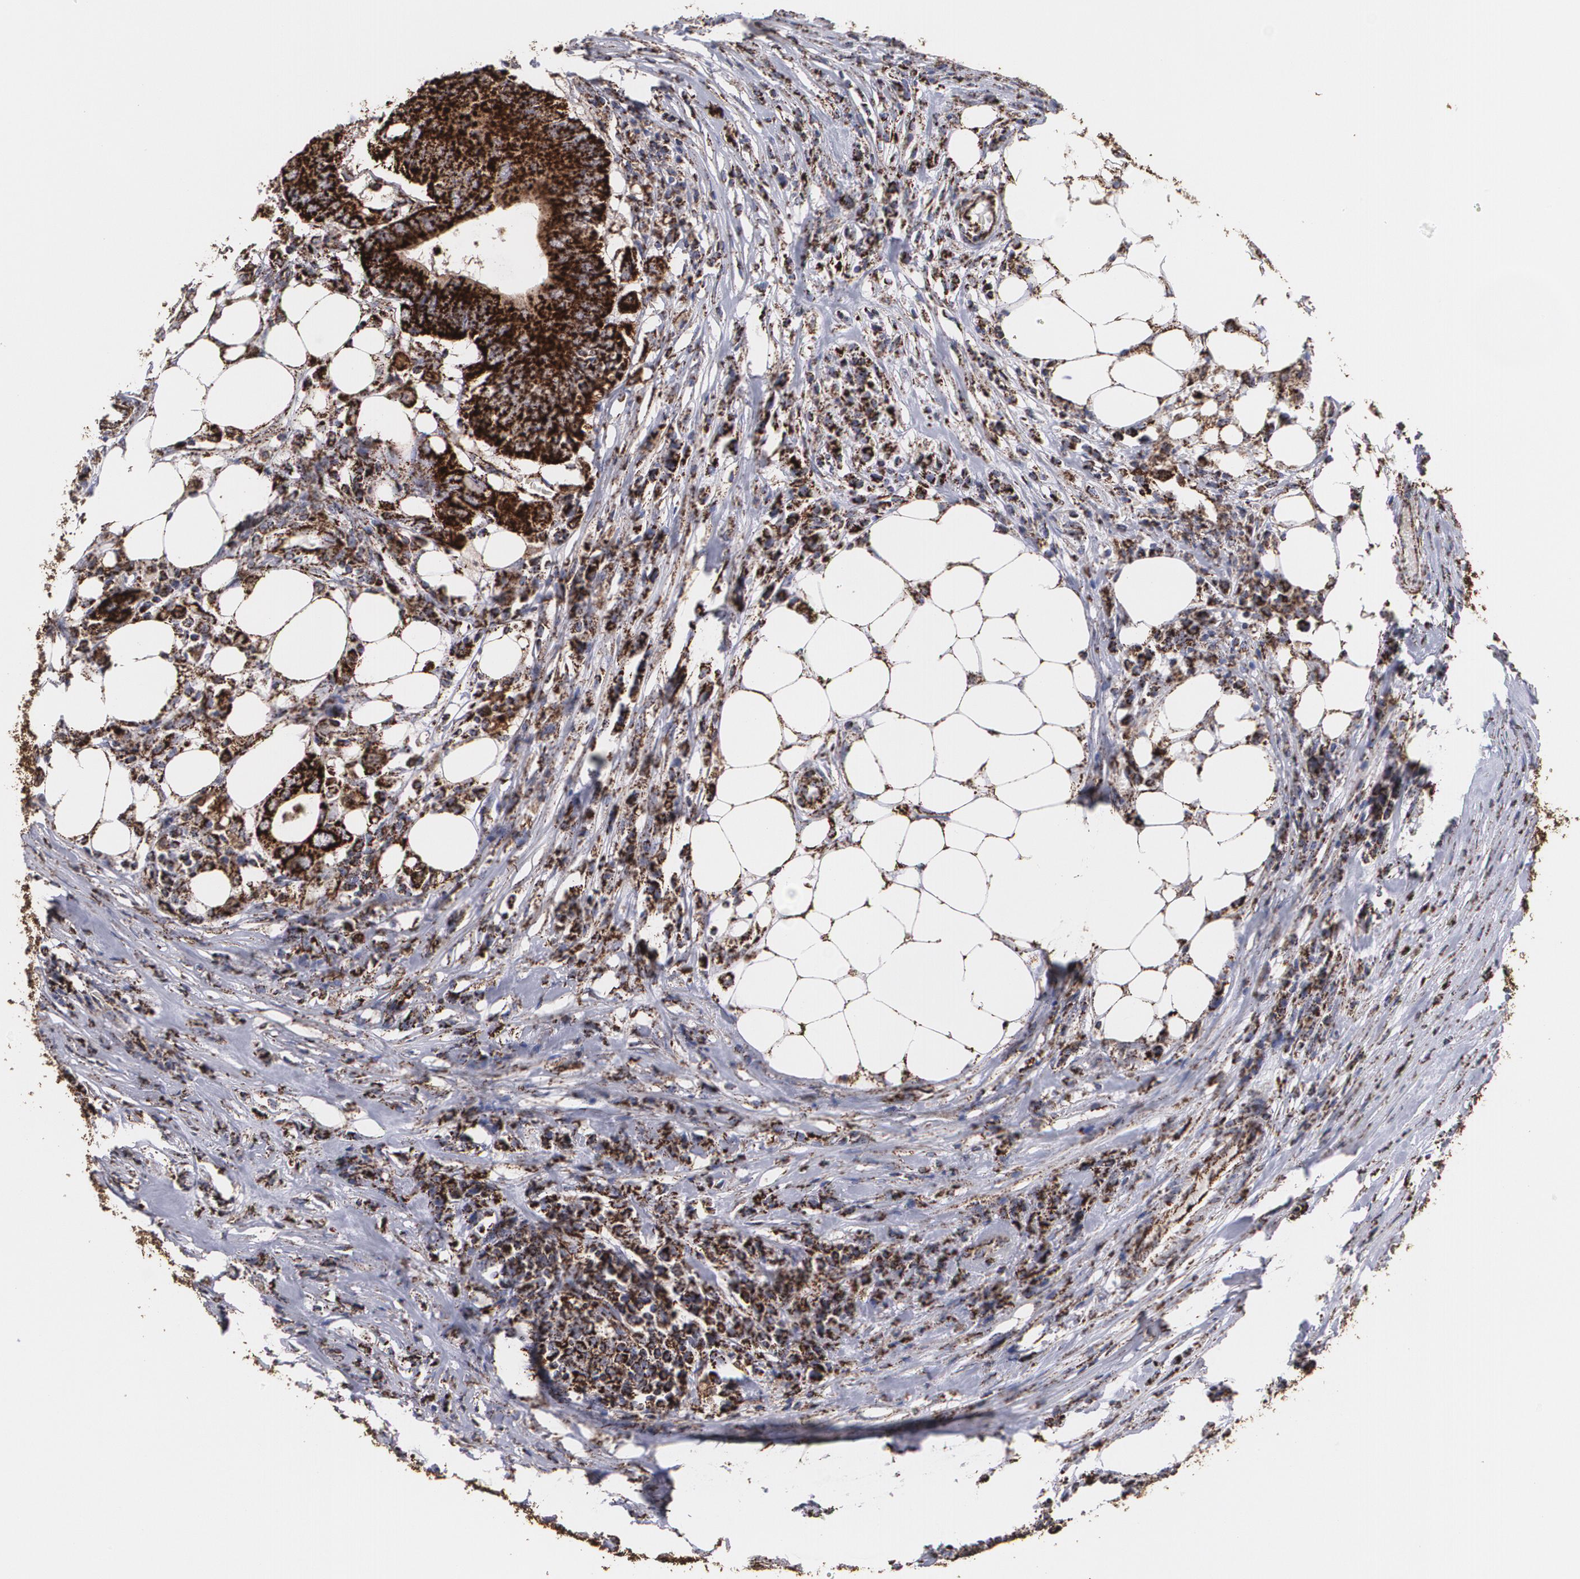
{"staining": {"intensity": "strong", "quantity": ">75%", "location": "cytoplasmic/membranous"}, "tissue": "colorectal cancer", "cell_type": "Tumor cells", "image_type": "cancer", "snomed": [{"axis": "morphology", "description": "Adenocarcinoma, NOS"}, {"axis": "topography", "description": "Colon"}], "caption": "Strong cytoplasmic/membranous staining for a protein is present in approximately >75% of tumor cells of colorectal cancer using IHC.", "gene": "HSPD1", "patient": {"sex": "male", "age": 71}}